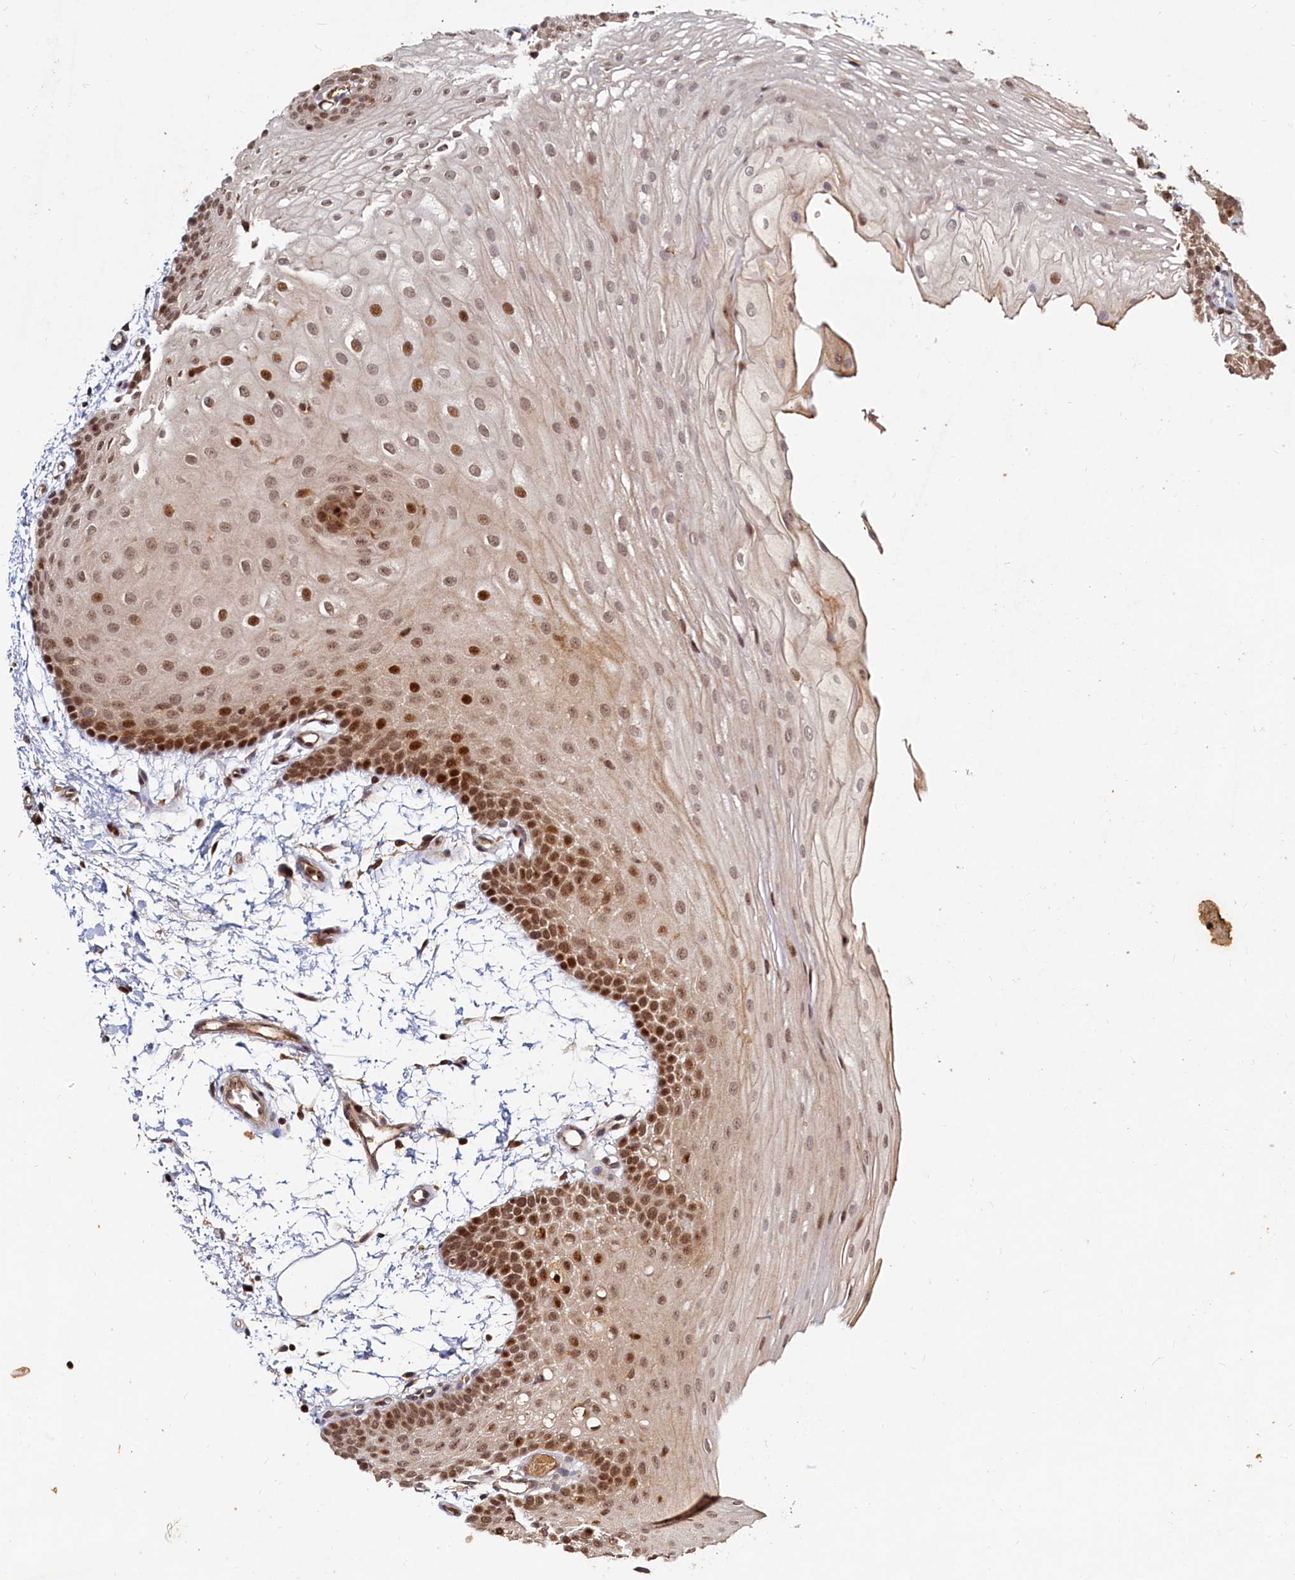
{"staining": {"intensity": "moderate", "quantity": ">75%", "location": "nuclear"}, "tissue": "oral mucosa", "cell_type": "Squamous epithelial cells", "image_type": "normal", "snomed": [{"axis": "morphology", "description": "Normal tissue, NOS"}, {"axis": "topography", "description": "Oral tissue"}], "caption": "High-magnification brightfield microscopy of unremarkable oral mucosa stained with DAB (brown) and counterstained with hematoxylin (blue). squamous epithelial cells exhibit moderate nuclear positivity is appreciated in approximately>75% of cells.", "gene": "TRAPPC4", "patient": {"sex": "male", "age": 68}}